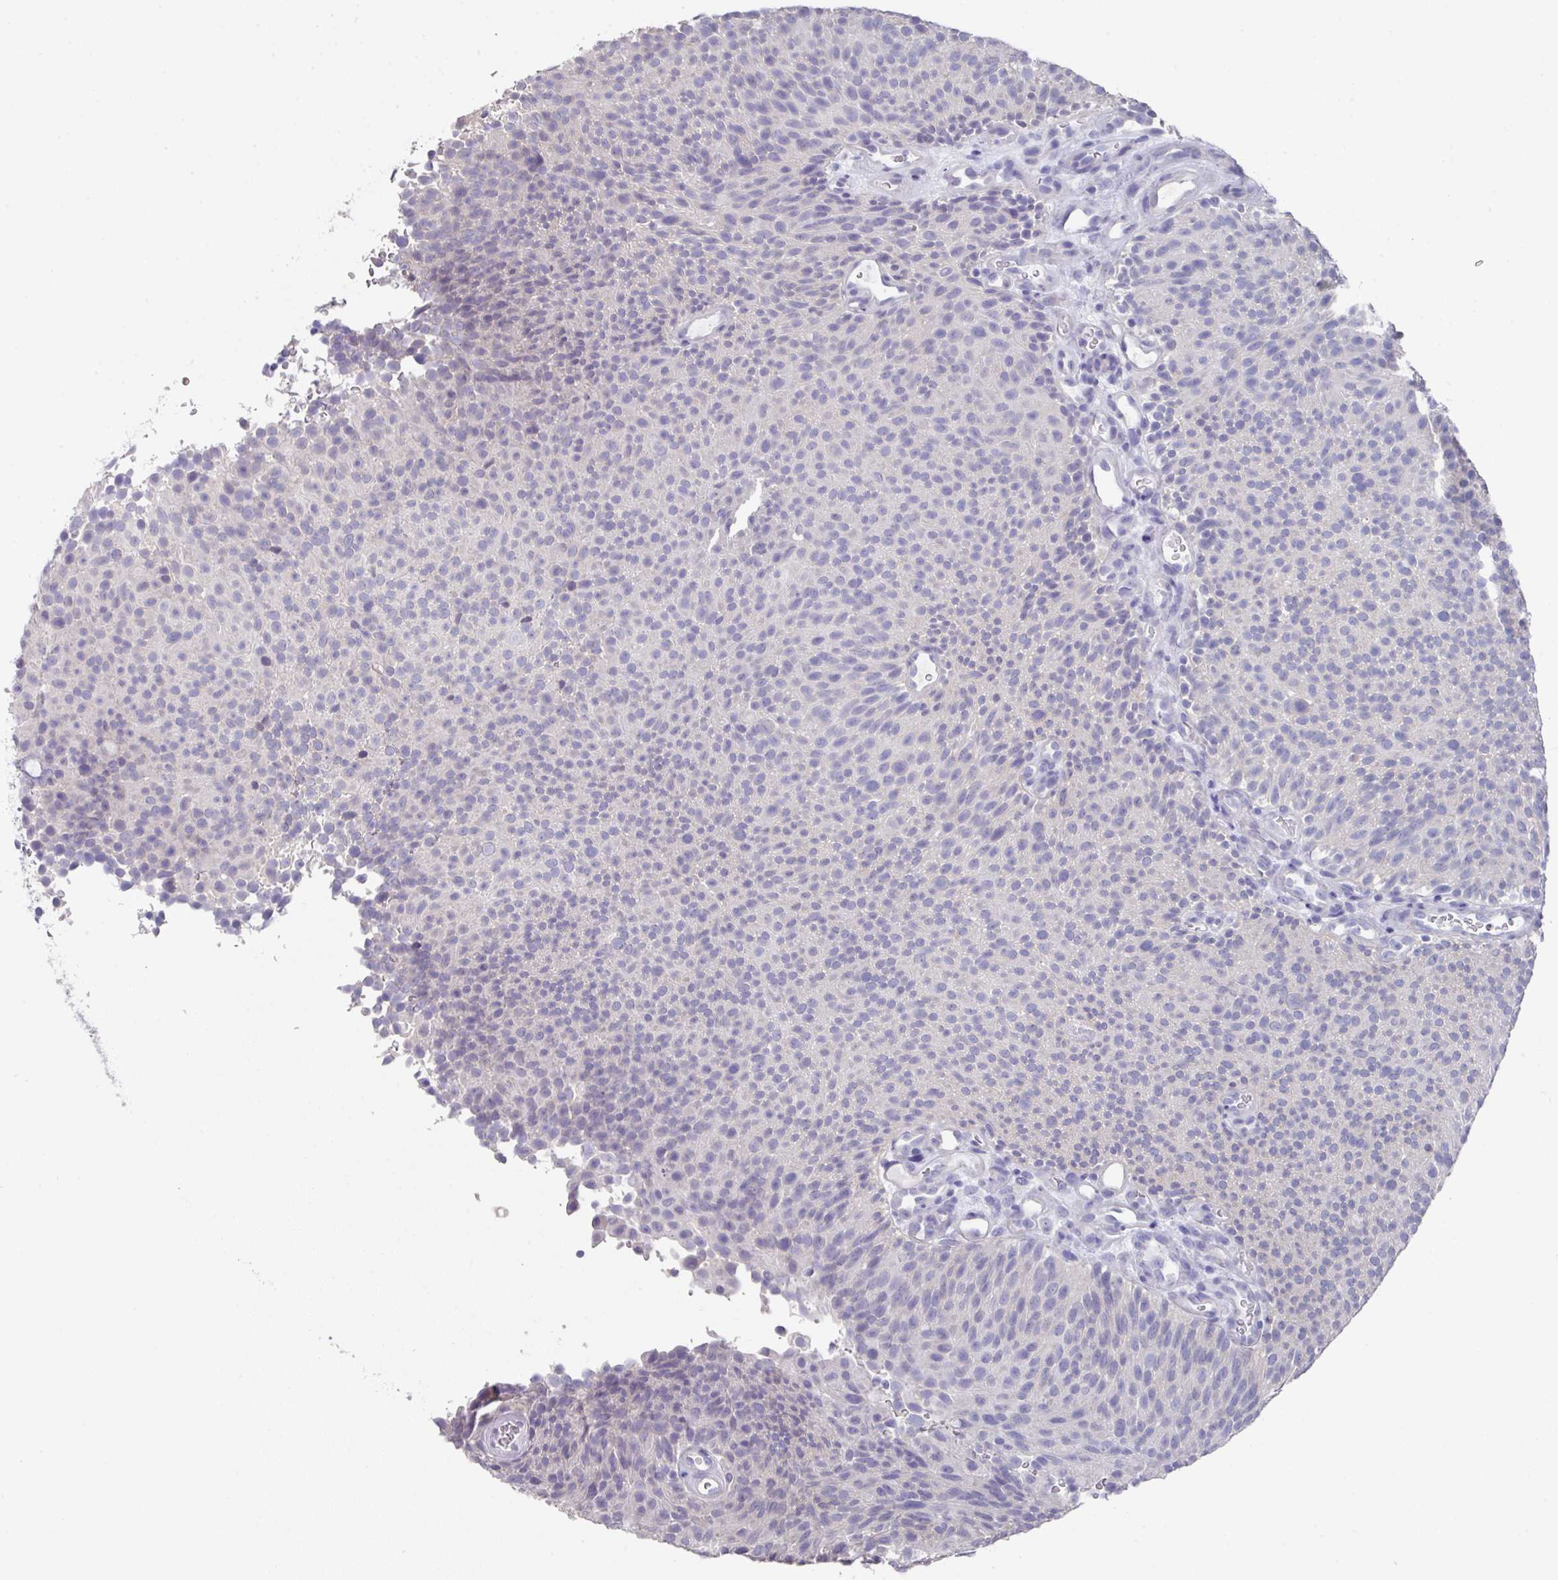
{"staining": {"intensity": "negative", "quantity": "none", "location": "none"}, "tissue": "urothelial cancer", "cell_type": "Tumor cells", "image_type": "cancer", "snomed": [{"axis": "morphology", "description": "Urothelial carcinoma, Low grade"}, {"axis": "topography", "description": "Urinary bladder"}], "caption": "Histopathology image shows no protein positivity in tumor cells of urothelial carcinoma (low-grade) tissue.", "gene": "DAZL", "patient": {"sex": "male", "age": 78}}